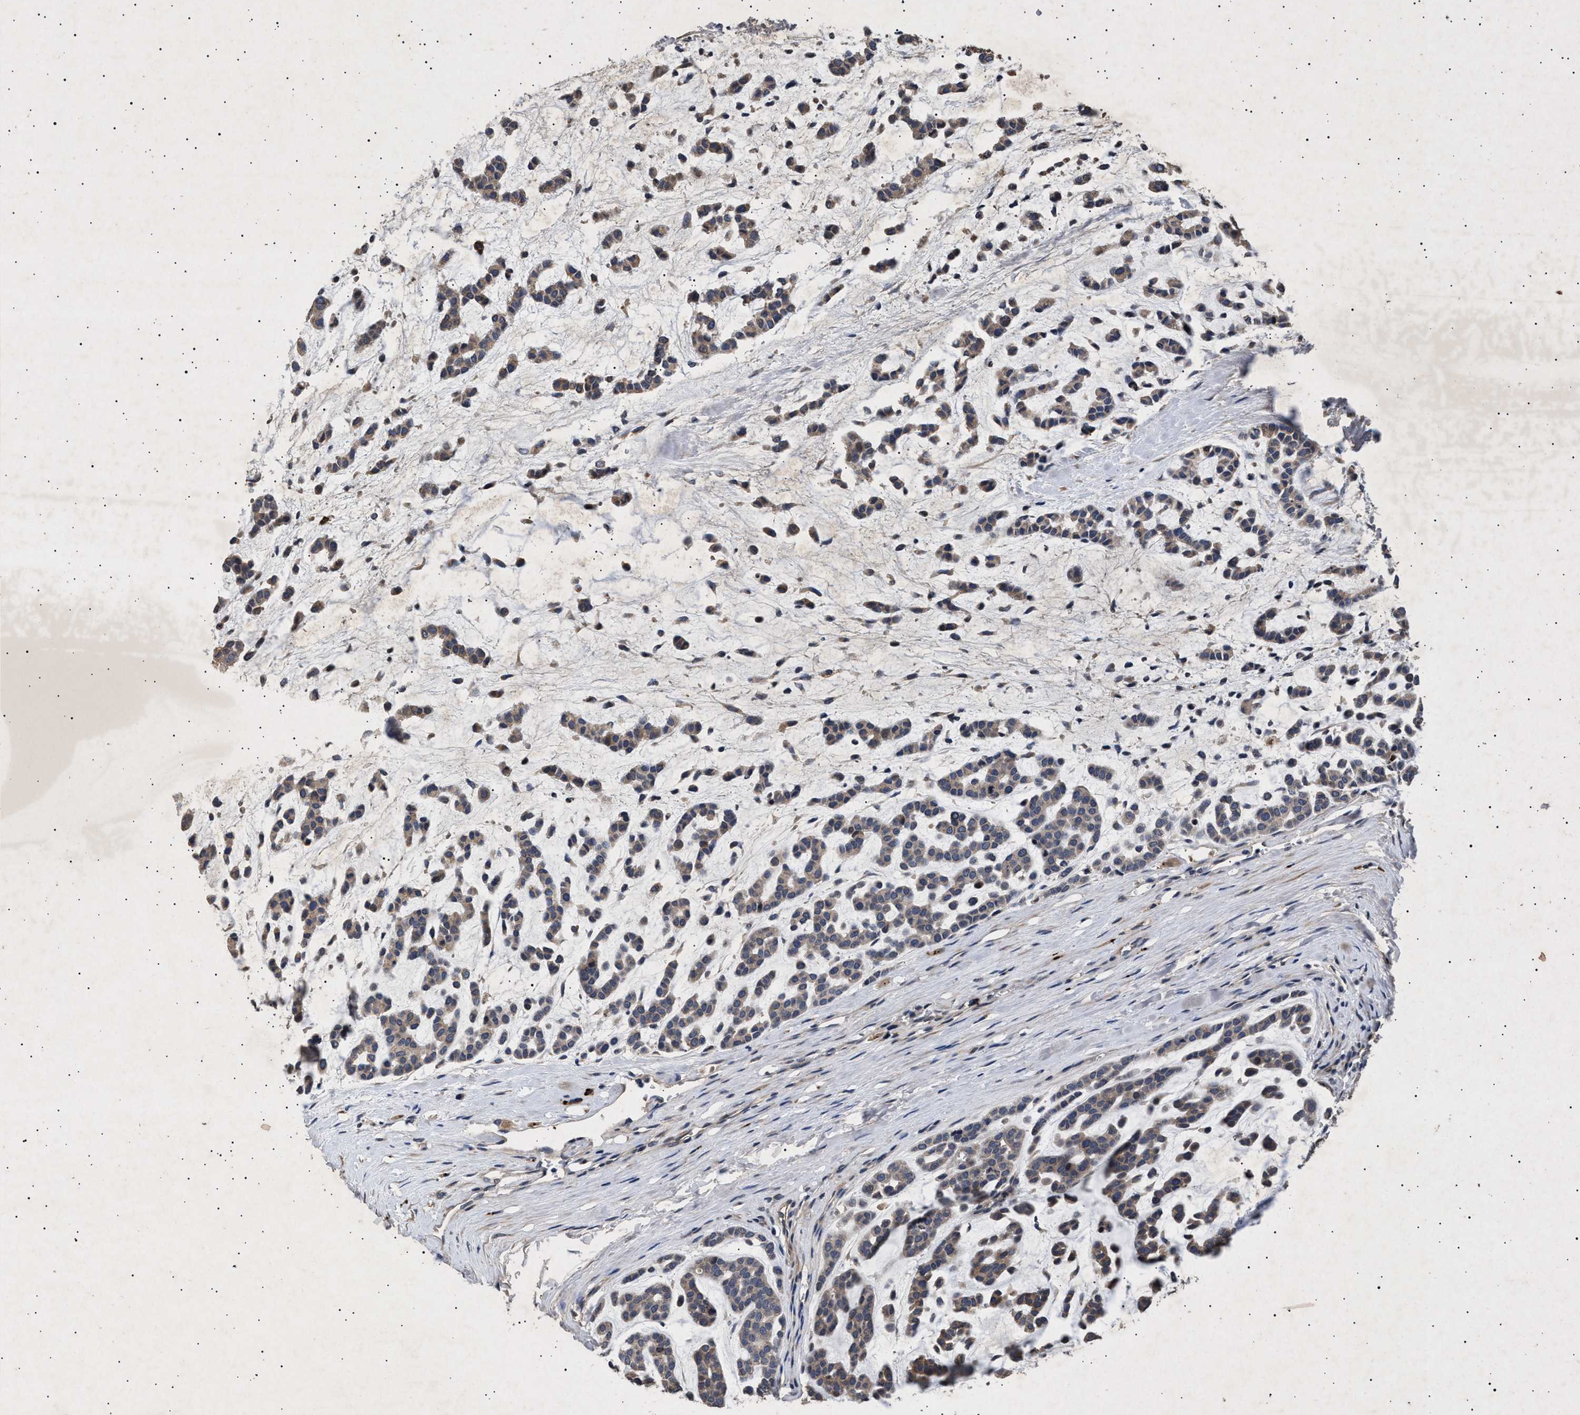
{"staining": {"intensity": "weak", "quantity": "25%-75%", "location": "cytoplasmic/membranous"}, "tissue": "head and neck cancer", "cell_type": "Tumor cells", "image_type": "cancer", "snomed": [{"axis": "morphology", "description": "Adenocarcinoma, NOS"}, {"axis": "morphology", "description": "Adenoma, NOS"}, {"axis": "topography", "description": "Head-Neck"}], "caption": "Immunohistochemical staining of human head and neck cancer (adenocarcinoma) displays weak cytoplasmic/membranous protein staining in approximately 25%-75% of tumor cells. Nuclei are stained in blue.", "gene": "ITGB5", "patient": {"sex": "female", "age": 55}}